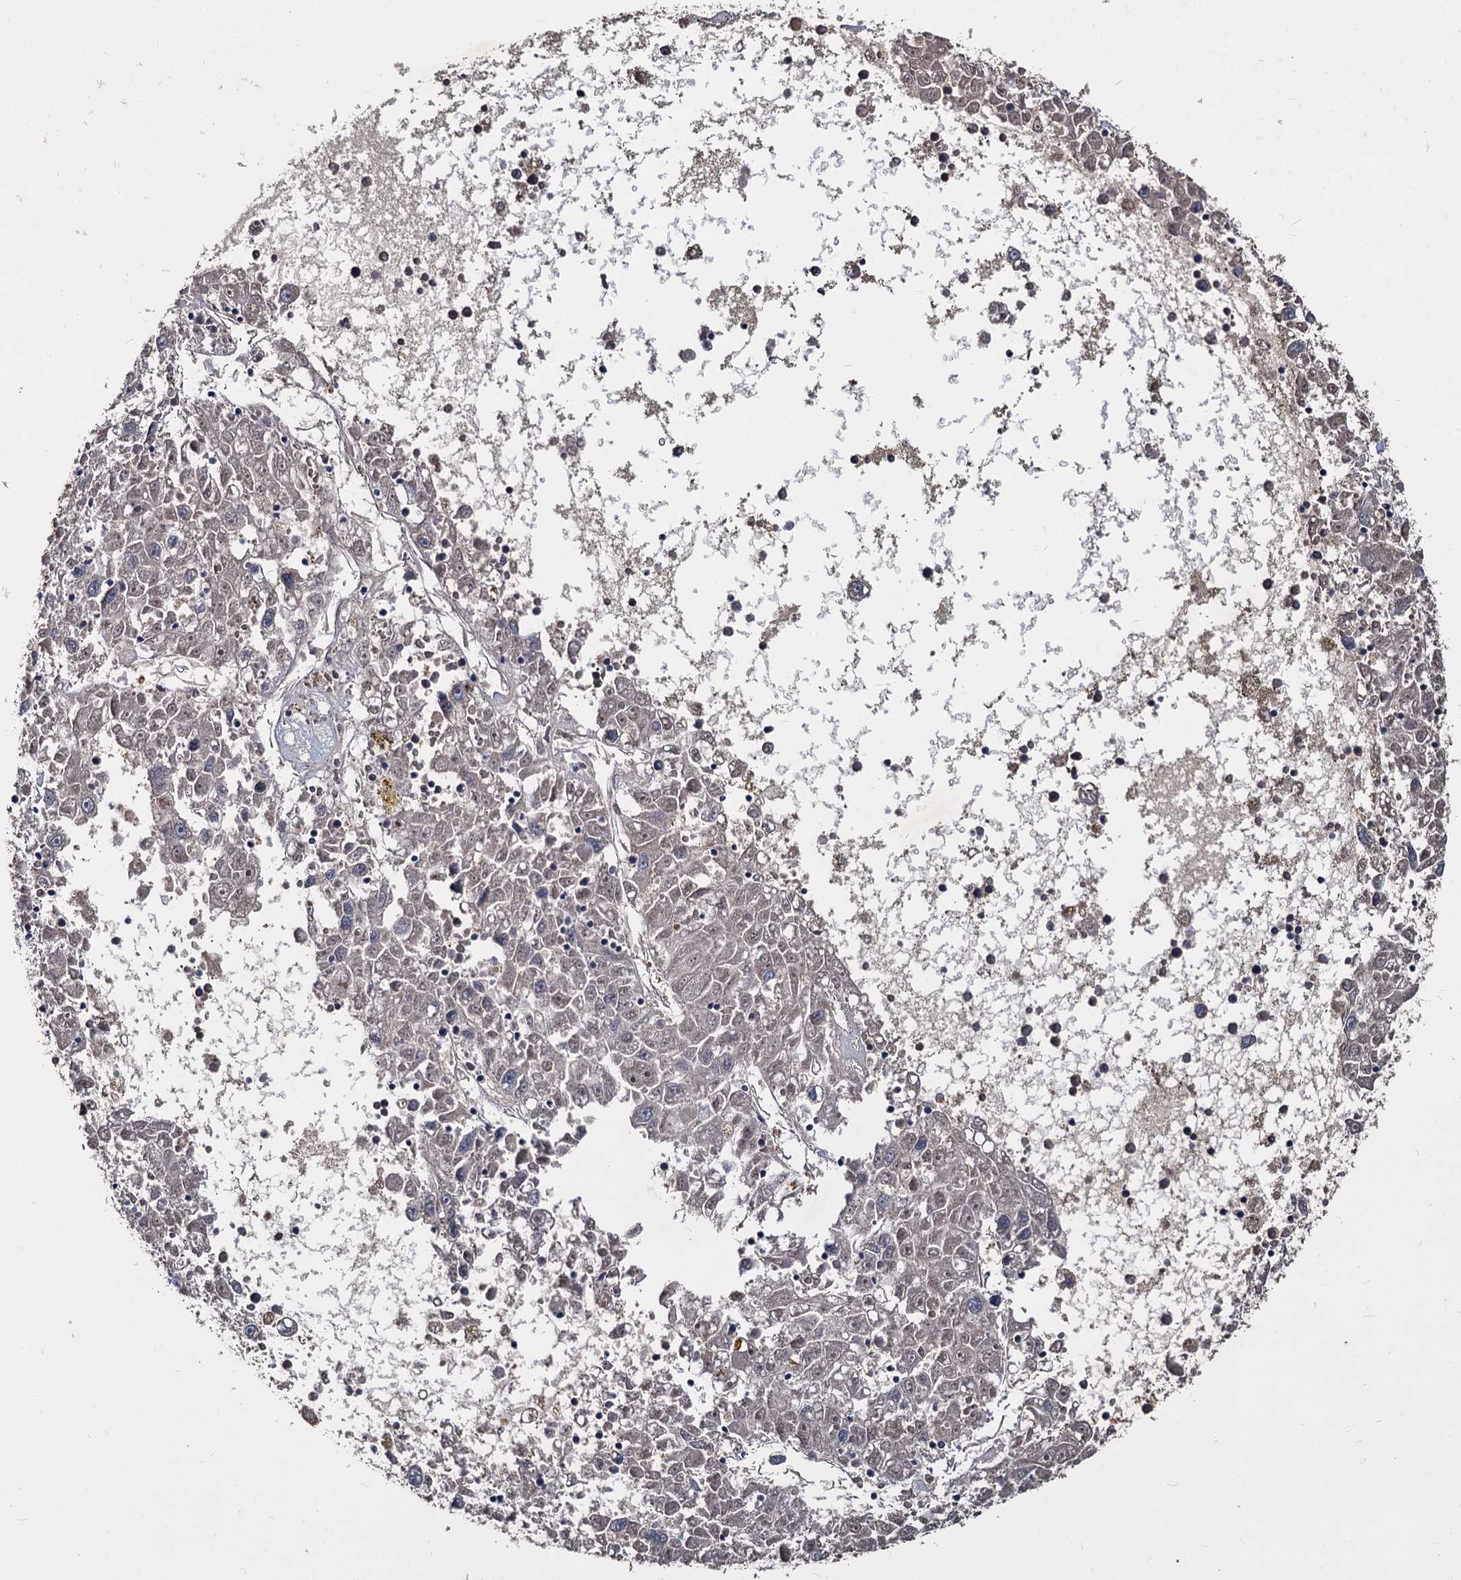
{"staining": {"intensity": "negative", "quantity": "none", "location": "none"}, "tissue": "liver cancer", "cell_type": "Tumor cells", "image_type": "cancer", "snomed": [{"axis": "morphology", "description": "Carcinoma, Hepatocellular, NOS"}, {"axis": "topography", "description": "Liver"}], "caption": "This is an IHC photomicrograph of human liver hepatocellular carcinoma. There is no staining in tumor cells.", "gene": "CCDC184", "patient": {"sex": "male", "age": 49}}